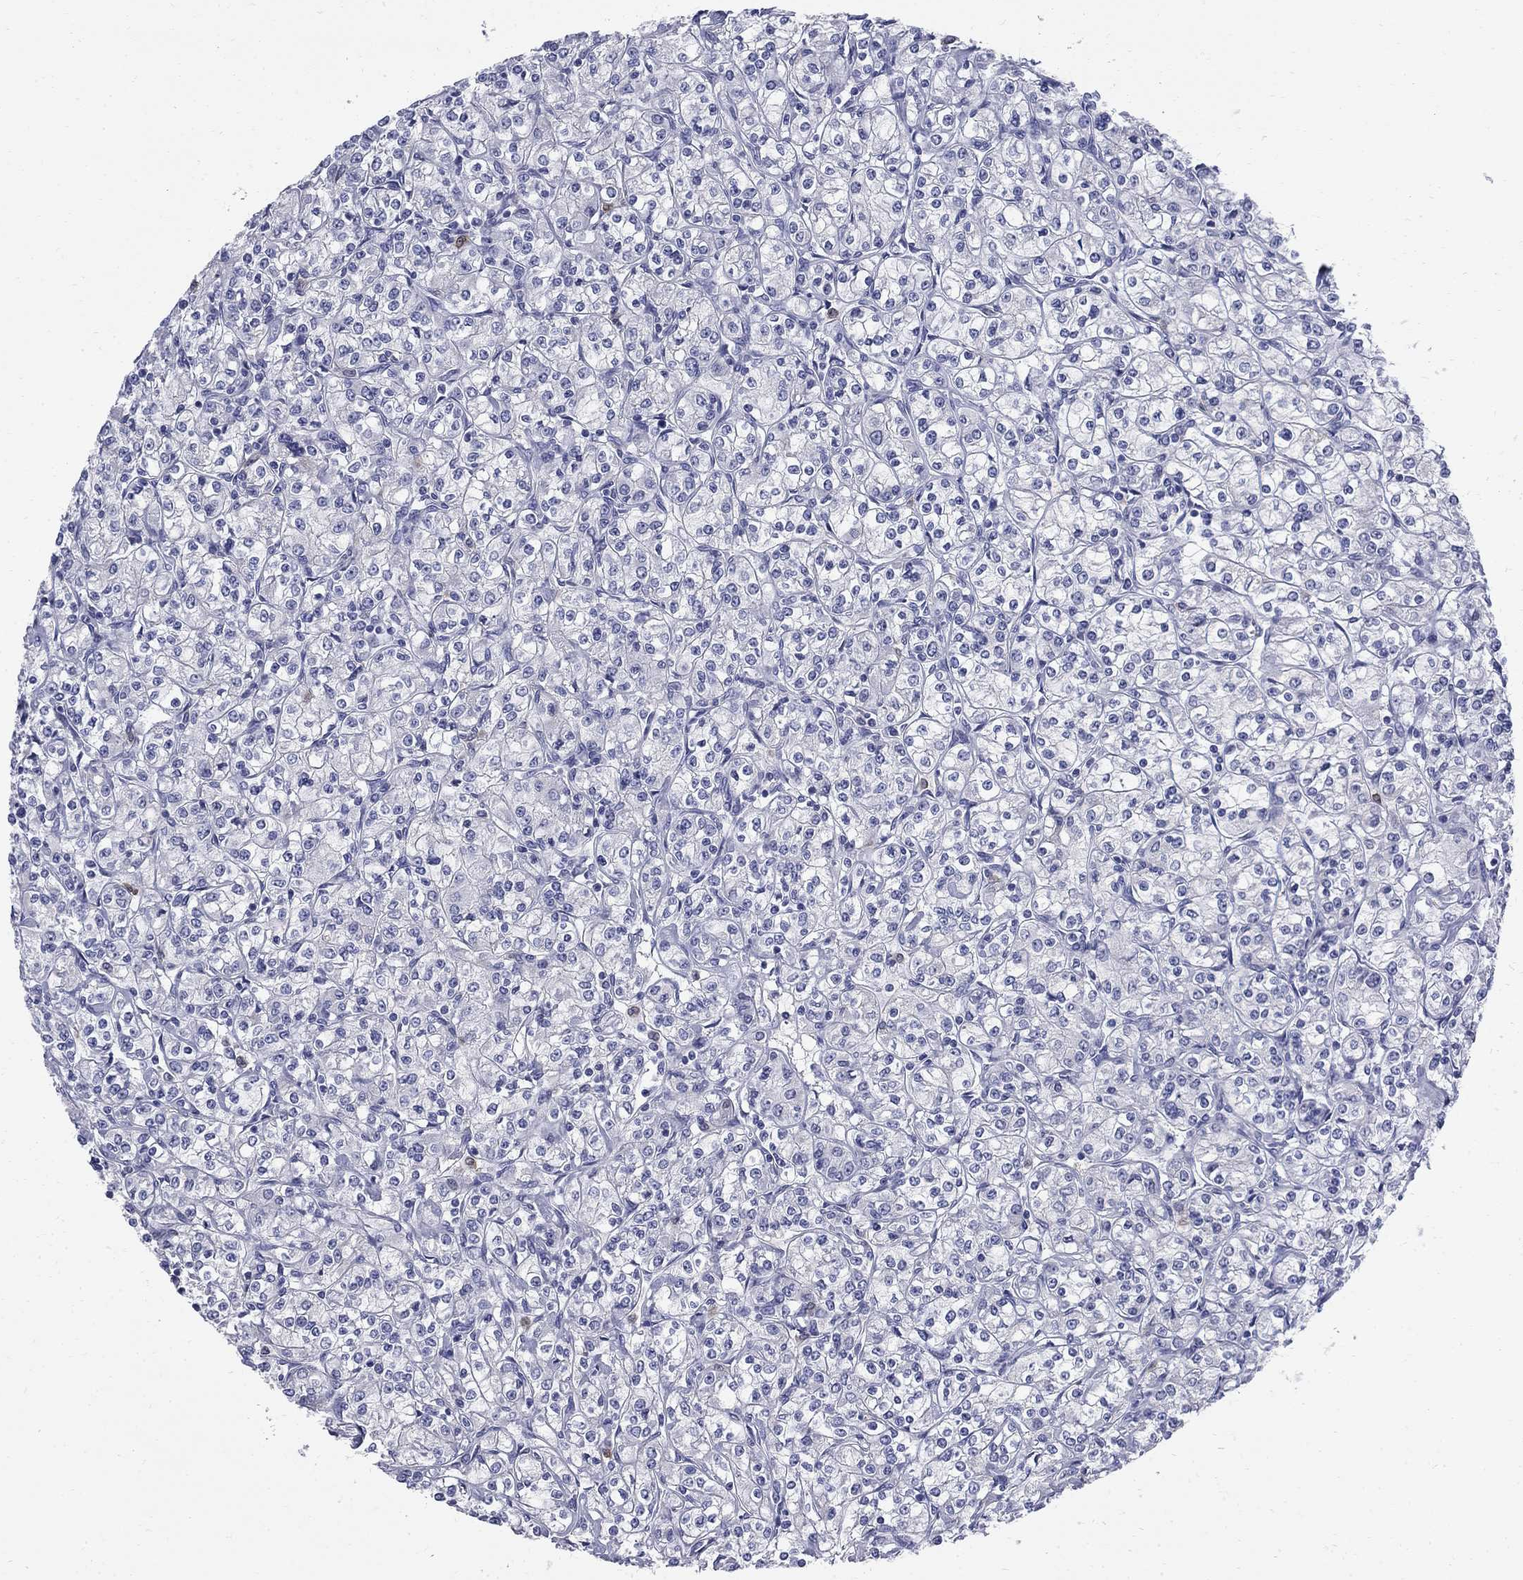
{"staining": {"intensity": "negative", "quantity": "none", "location": "none"}, "tissue": "renal cancer", "cell_type": "Tumor cells", "image_type": "cancer", "snomed": [{"axis": "morphology", "description": "Adenocarcinoma, NOS"}, {"axis": "topography", "description": "Kidney"}], "caption": "A high-resolution image shows immunohistochemistry staining of adenocarcinoma (renal), which displays no significant expression in tumor cells. (IHC, brightfield microscopy, high magnification).", "gene": "SERPINB2", "patient": {"sex": "male", "age": 77}}